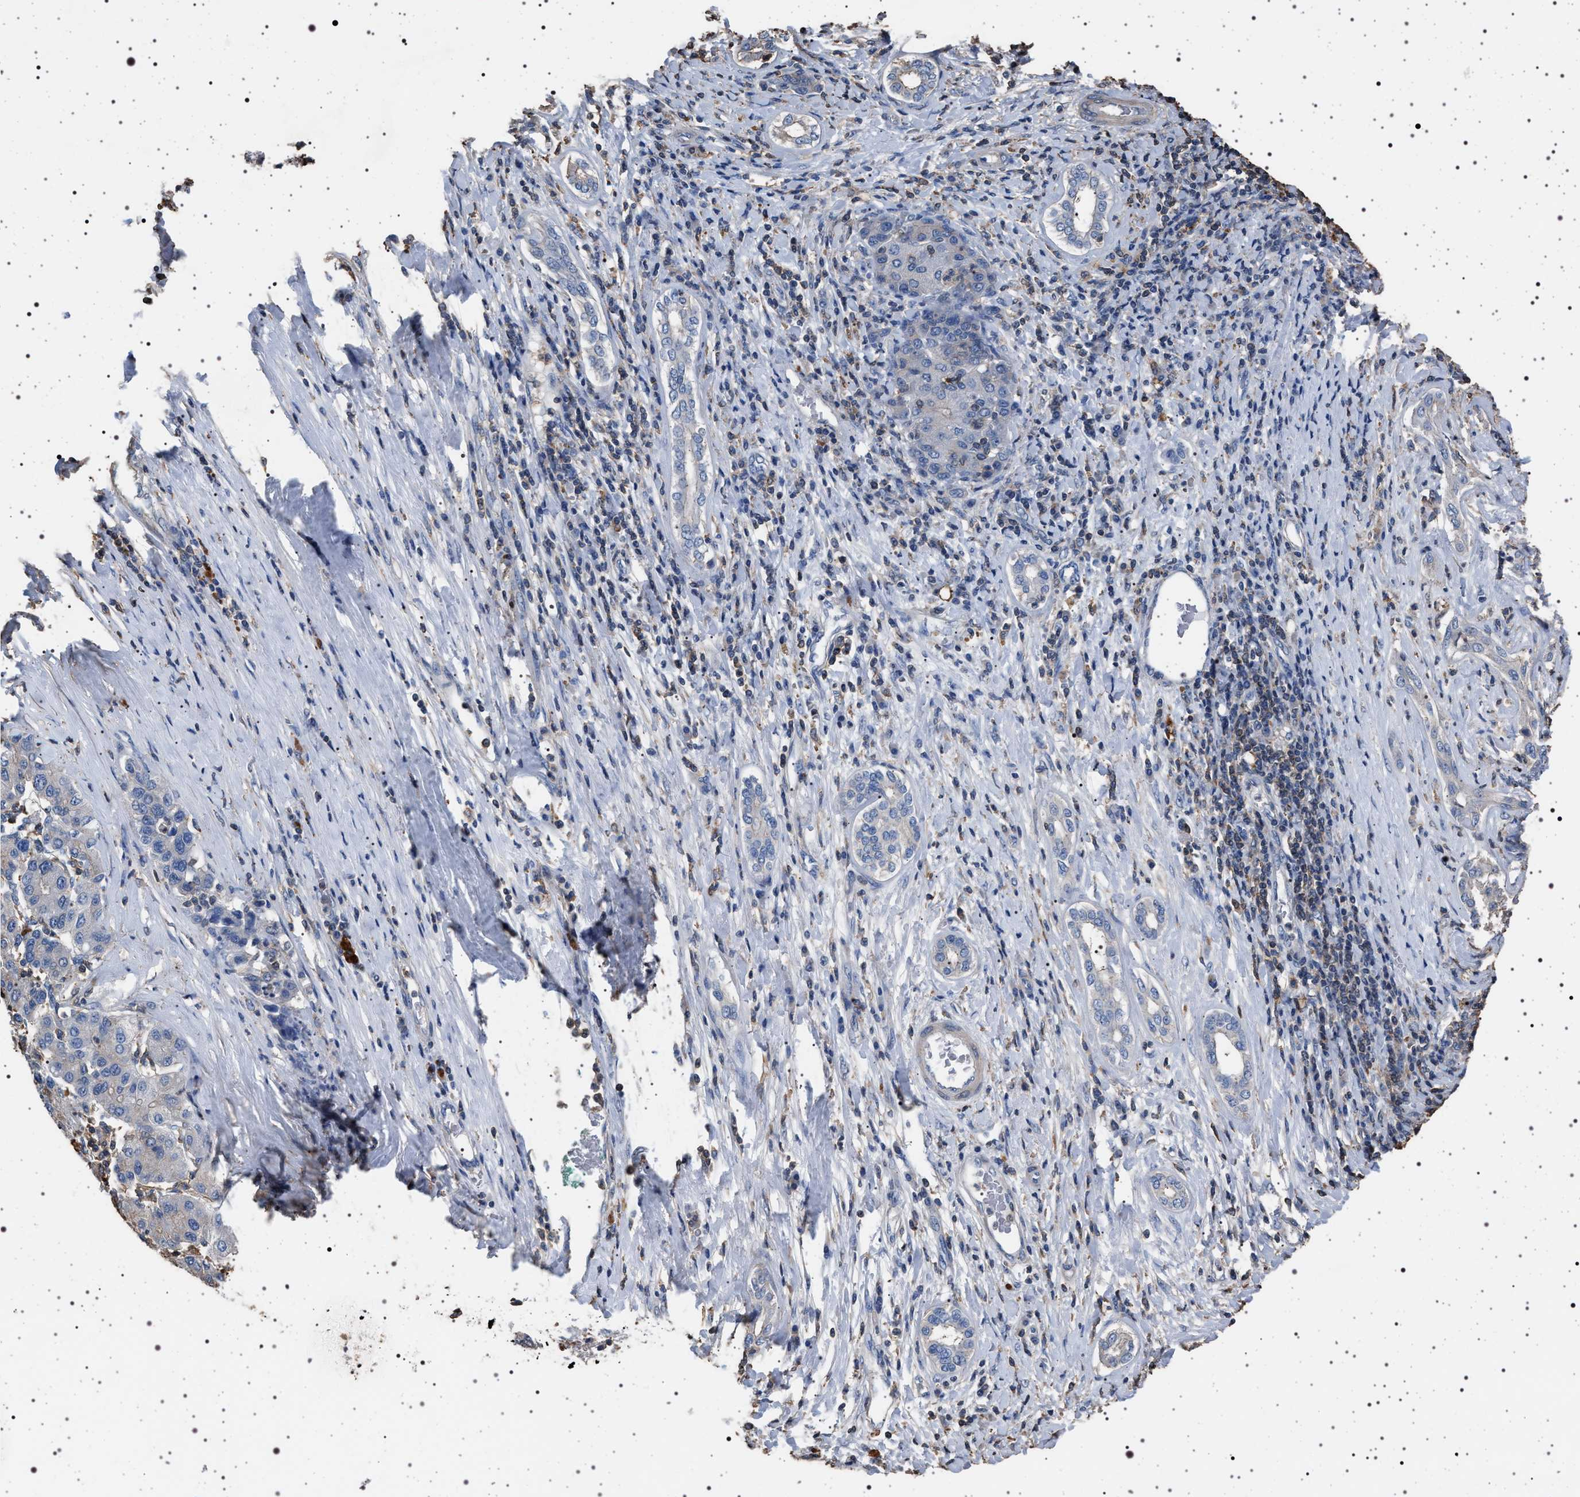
{"staining": {"intensity": "negative", "quantity": "none", "location": "none"}, "tissue": "liver cancer", "cell_type": "Tumor cells", "image_type": "cancer", "snomed": [{"axis": "morphology", "description": "Carcinoma, Hepatocellular, NOS"}, {"axis": "topography", "description": "Liver"}], "caption": "This is a micrograph of IHC staining of liver cancer (hepatocellular carcinoma), which shows no positivity in tumor cells.", "gene": "SMAP2", "patient": {"sex": "male", "age": 65}}